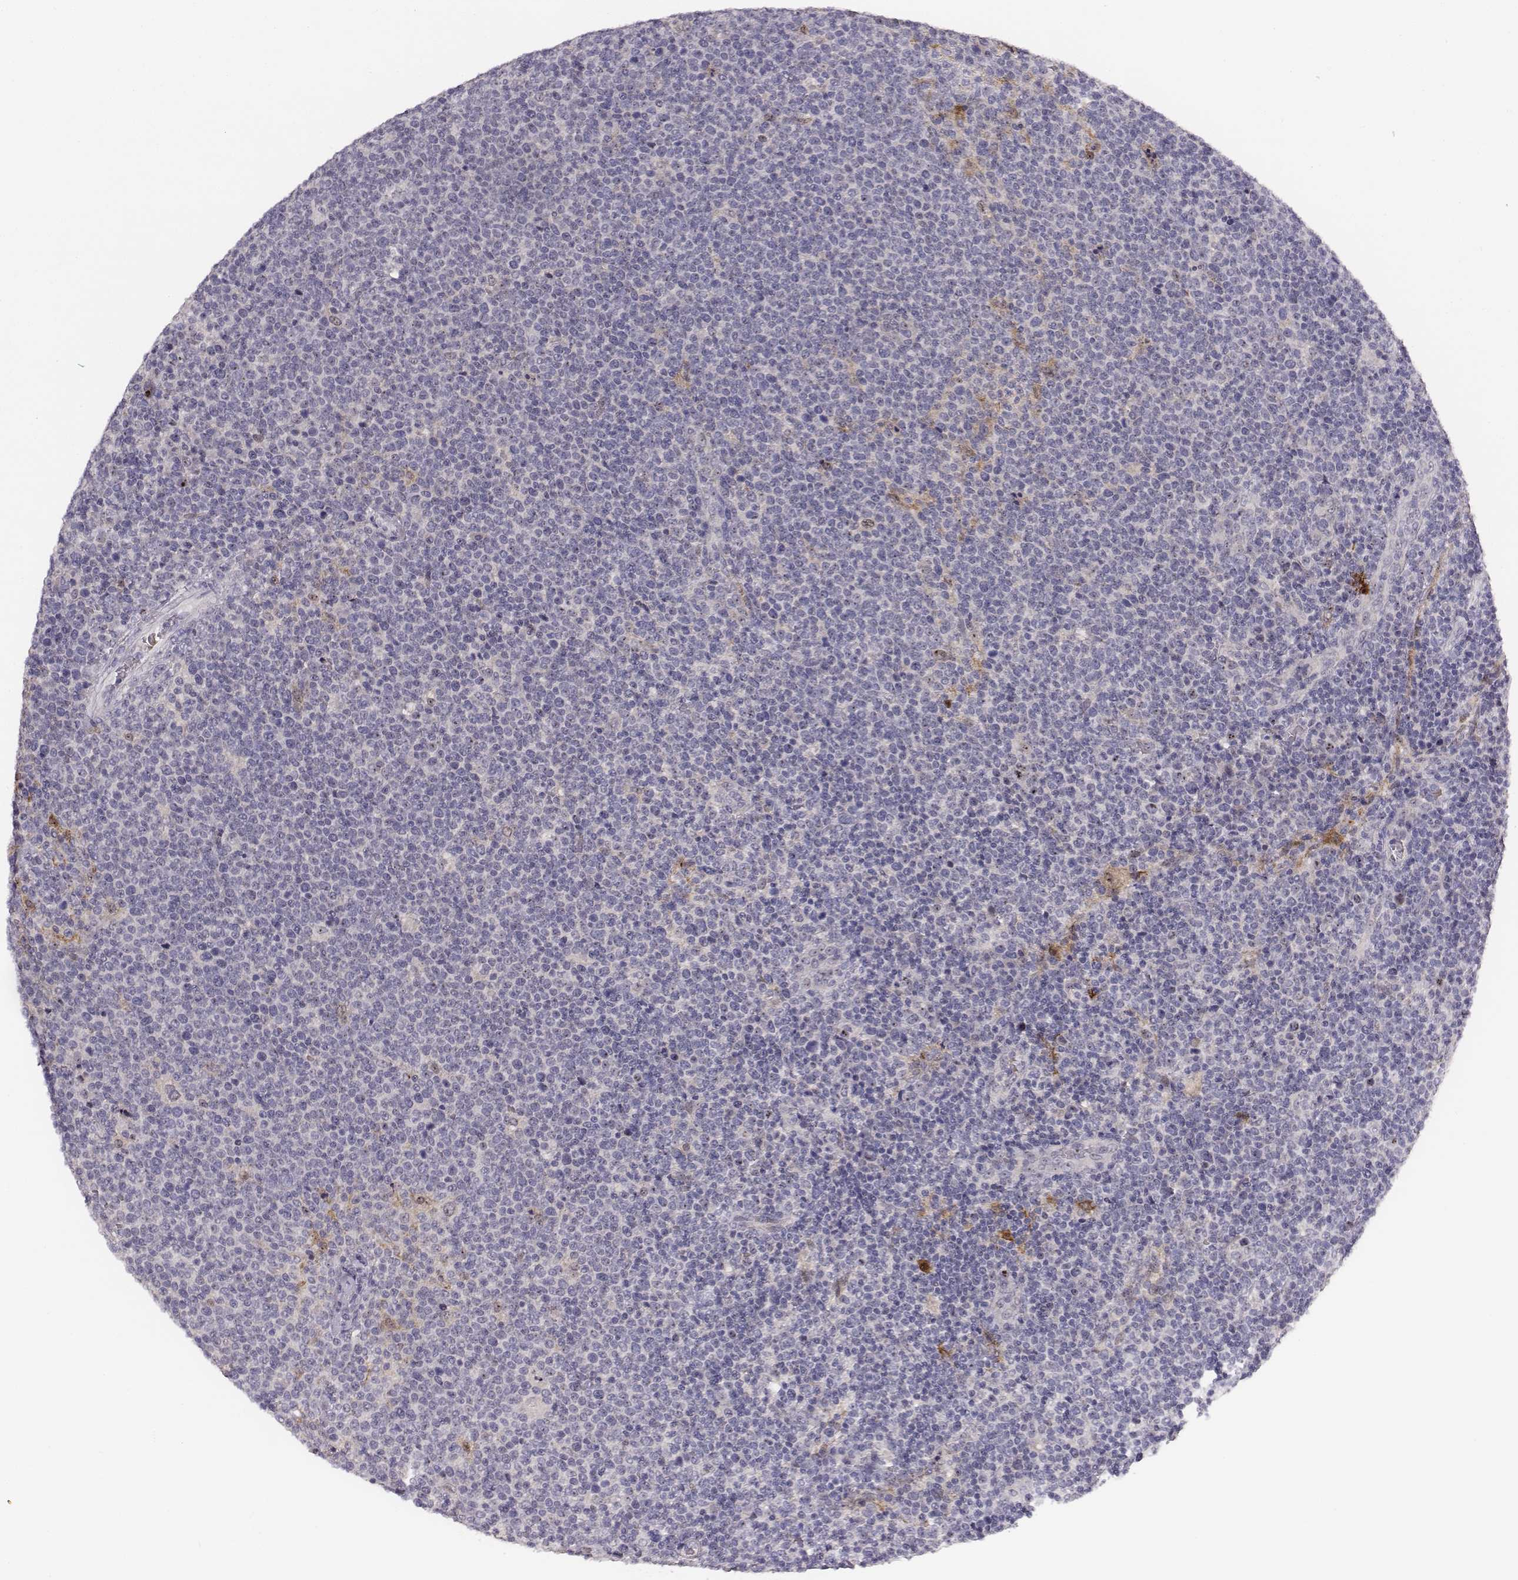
{"staining": {"intensity": "moderate", "quantity": "<25%", "location": "nuclear"}, "tissue": "lymphoma", "cell_type": "Tumor cells", "image_type": "cancer", "snomed": [{"axis": "morphology", "description": "Malignant lymphoma, non-Hodgkin's type, High grade"}, {"axis": "topography", "description": "Lymph node"}], "caption": "The image displays immunohistochemical staining of lymphoma. There is moderate nuclear positivity is identified in approximately <25% of tumor cells.", "gene": "NIFK", "patient": {"sex": "male", "age": 61}}